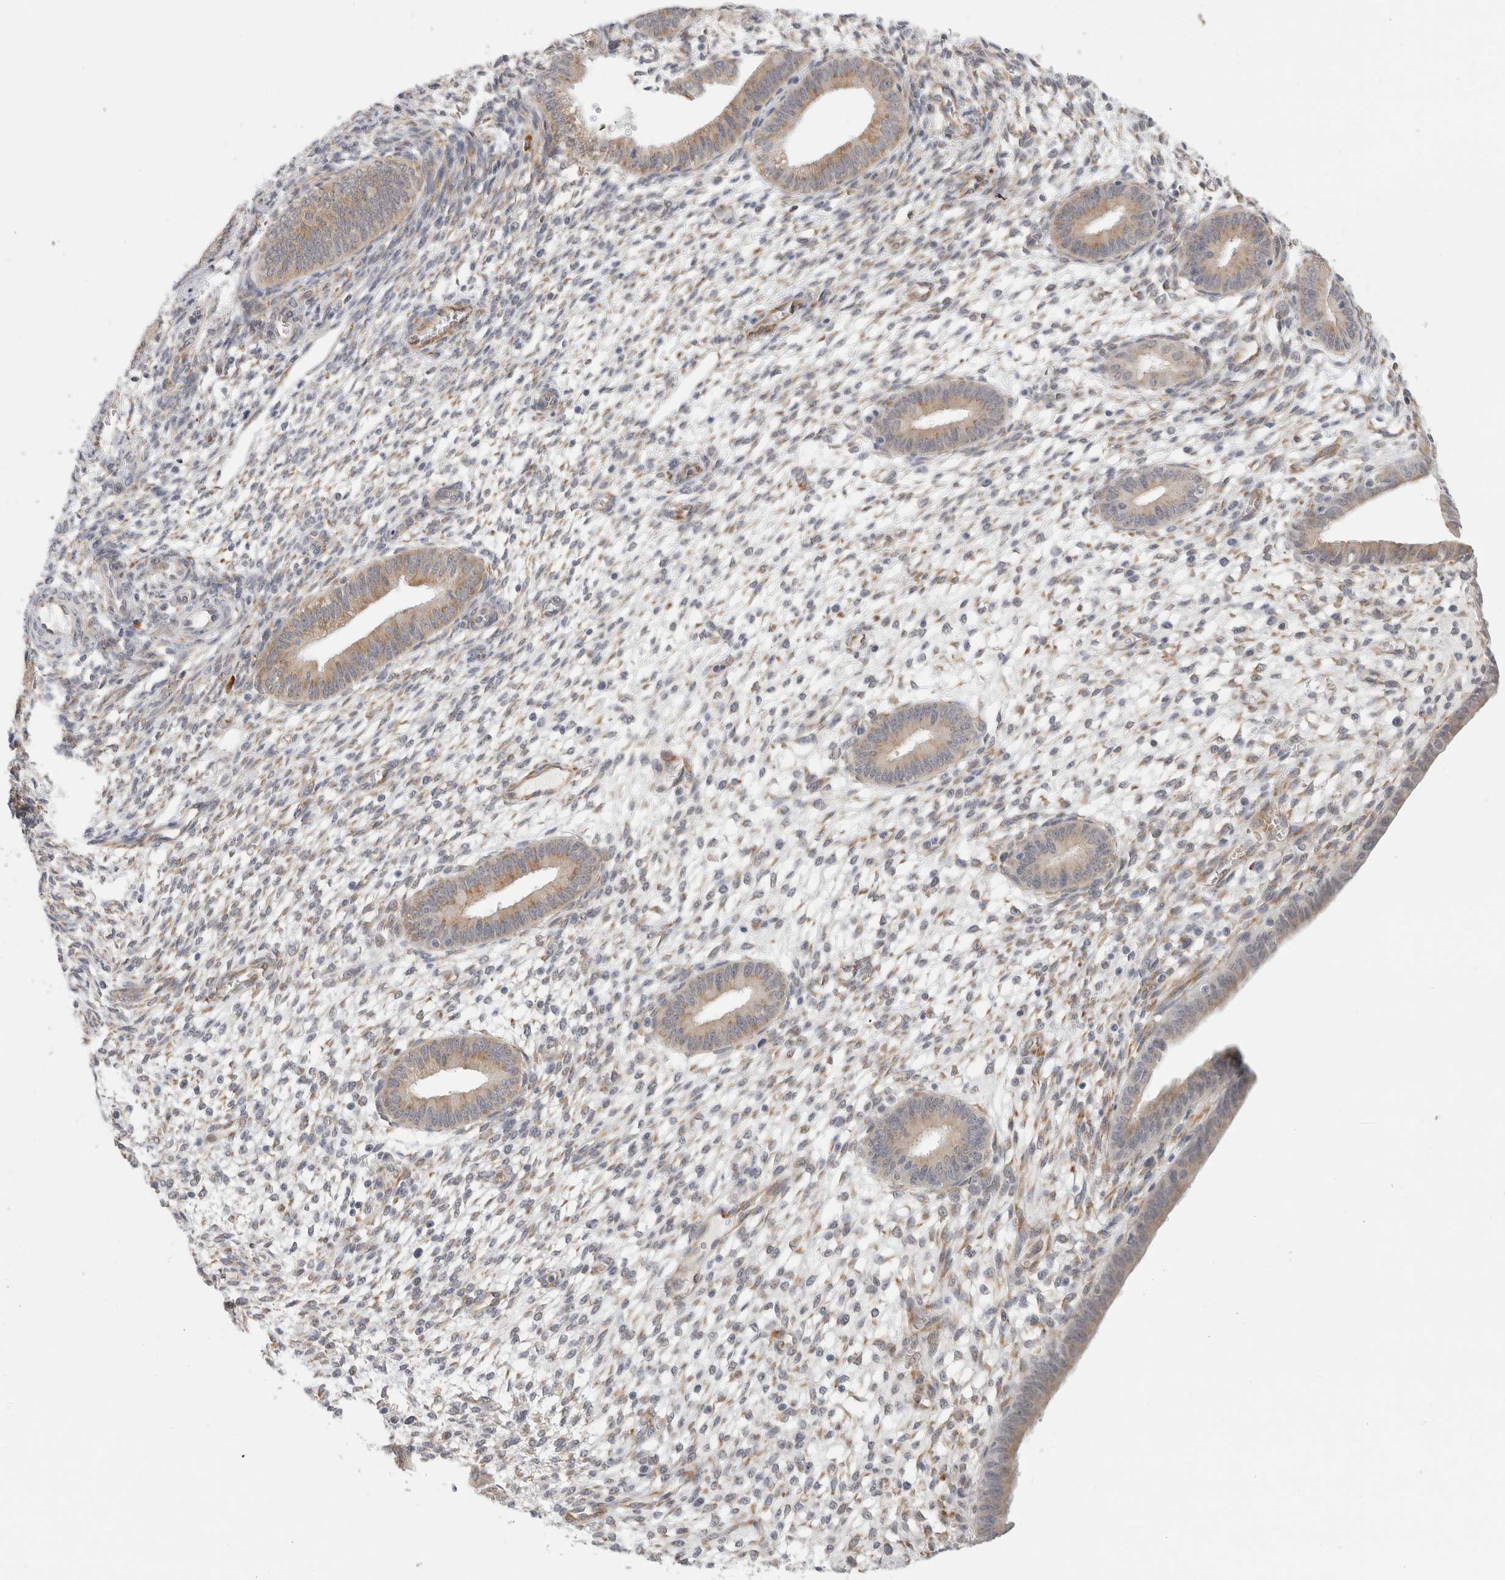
{"staining": {"intensity": "weak", "quantity": ">75%", "location": "cytoplasmic/membranous"}, "tissue": "endometrium", "cell_type": "Cells in endometrial stroma", "image_type": "normal", "snomed": [{"axis": "morphology", "description": "Normal tissue, NOS"}, {"axis": "topography", "description": "Endometrium"}], "caption": "Cells in endometrial stroma show low levels of weak cytoplasmic/membranous expression in about >75% of cells in normal human endometrium.", "gene": "HDLBP", "patient": {"sex": "female", "age": 46}}